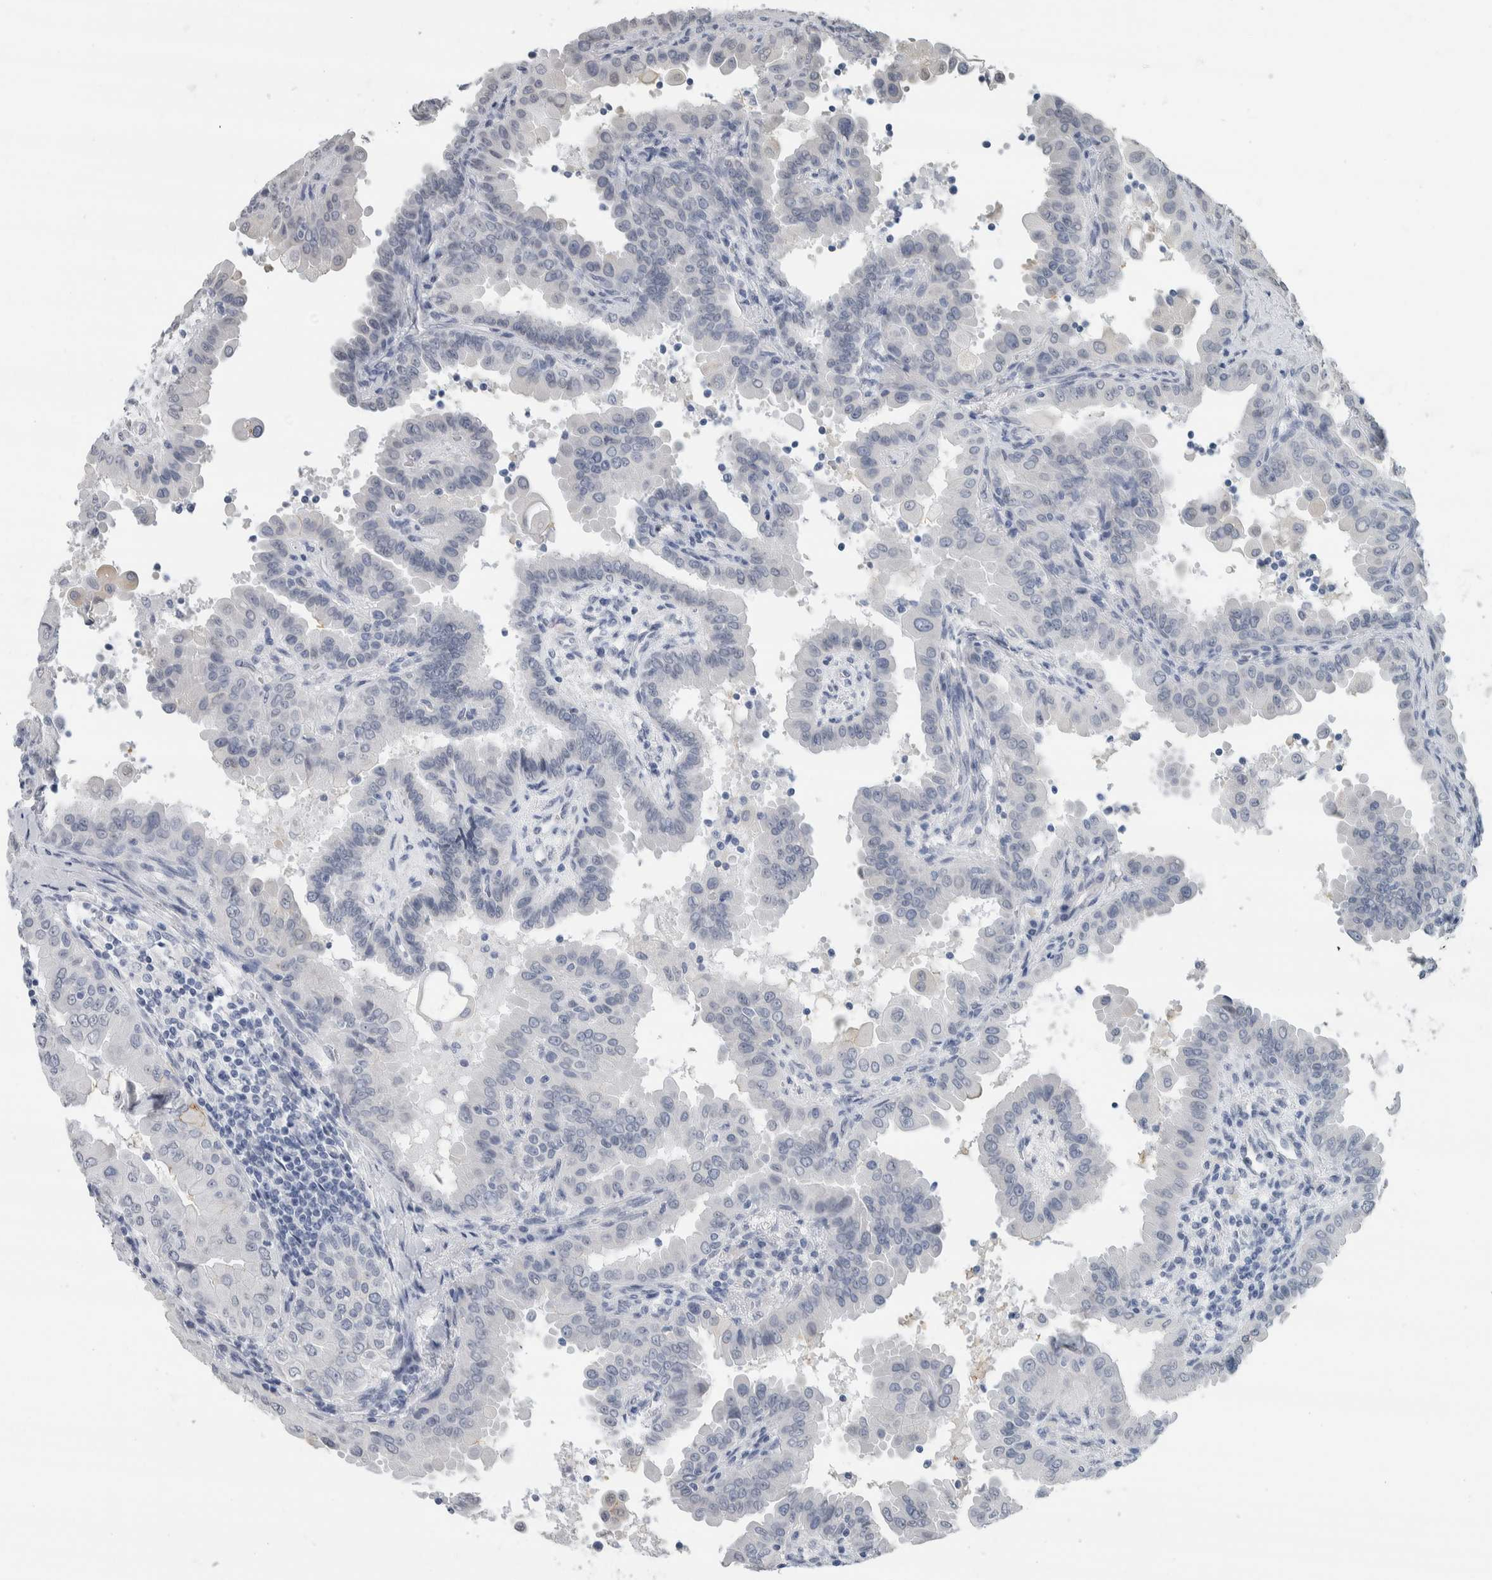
{"staining": {"intensity": "negative", "quantity": "none", "location": "none"}, "tissue": "thyroid cancer", "cell_type": "Tumor cells", "image_type": "cancer", "snomed": [{"axis": "morphology", "description": "Papillary adenocarcinoma, NOS"}, {"axis": "topography", "description": "Thyroid gland"}], "caption": "An immunohistochemistry micrograph of thyroid cancer is shown. There is no staining in tumor cells of thyroid cancer. (DAB immunohistochemistry (IHC) with hematoxylin counter stain).", "gene": "NEFM", "patient": {"sex": "male", "age": 33}}